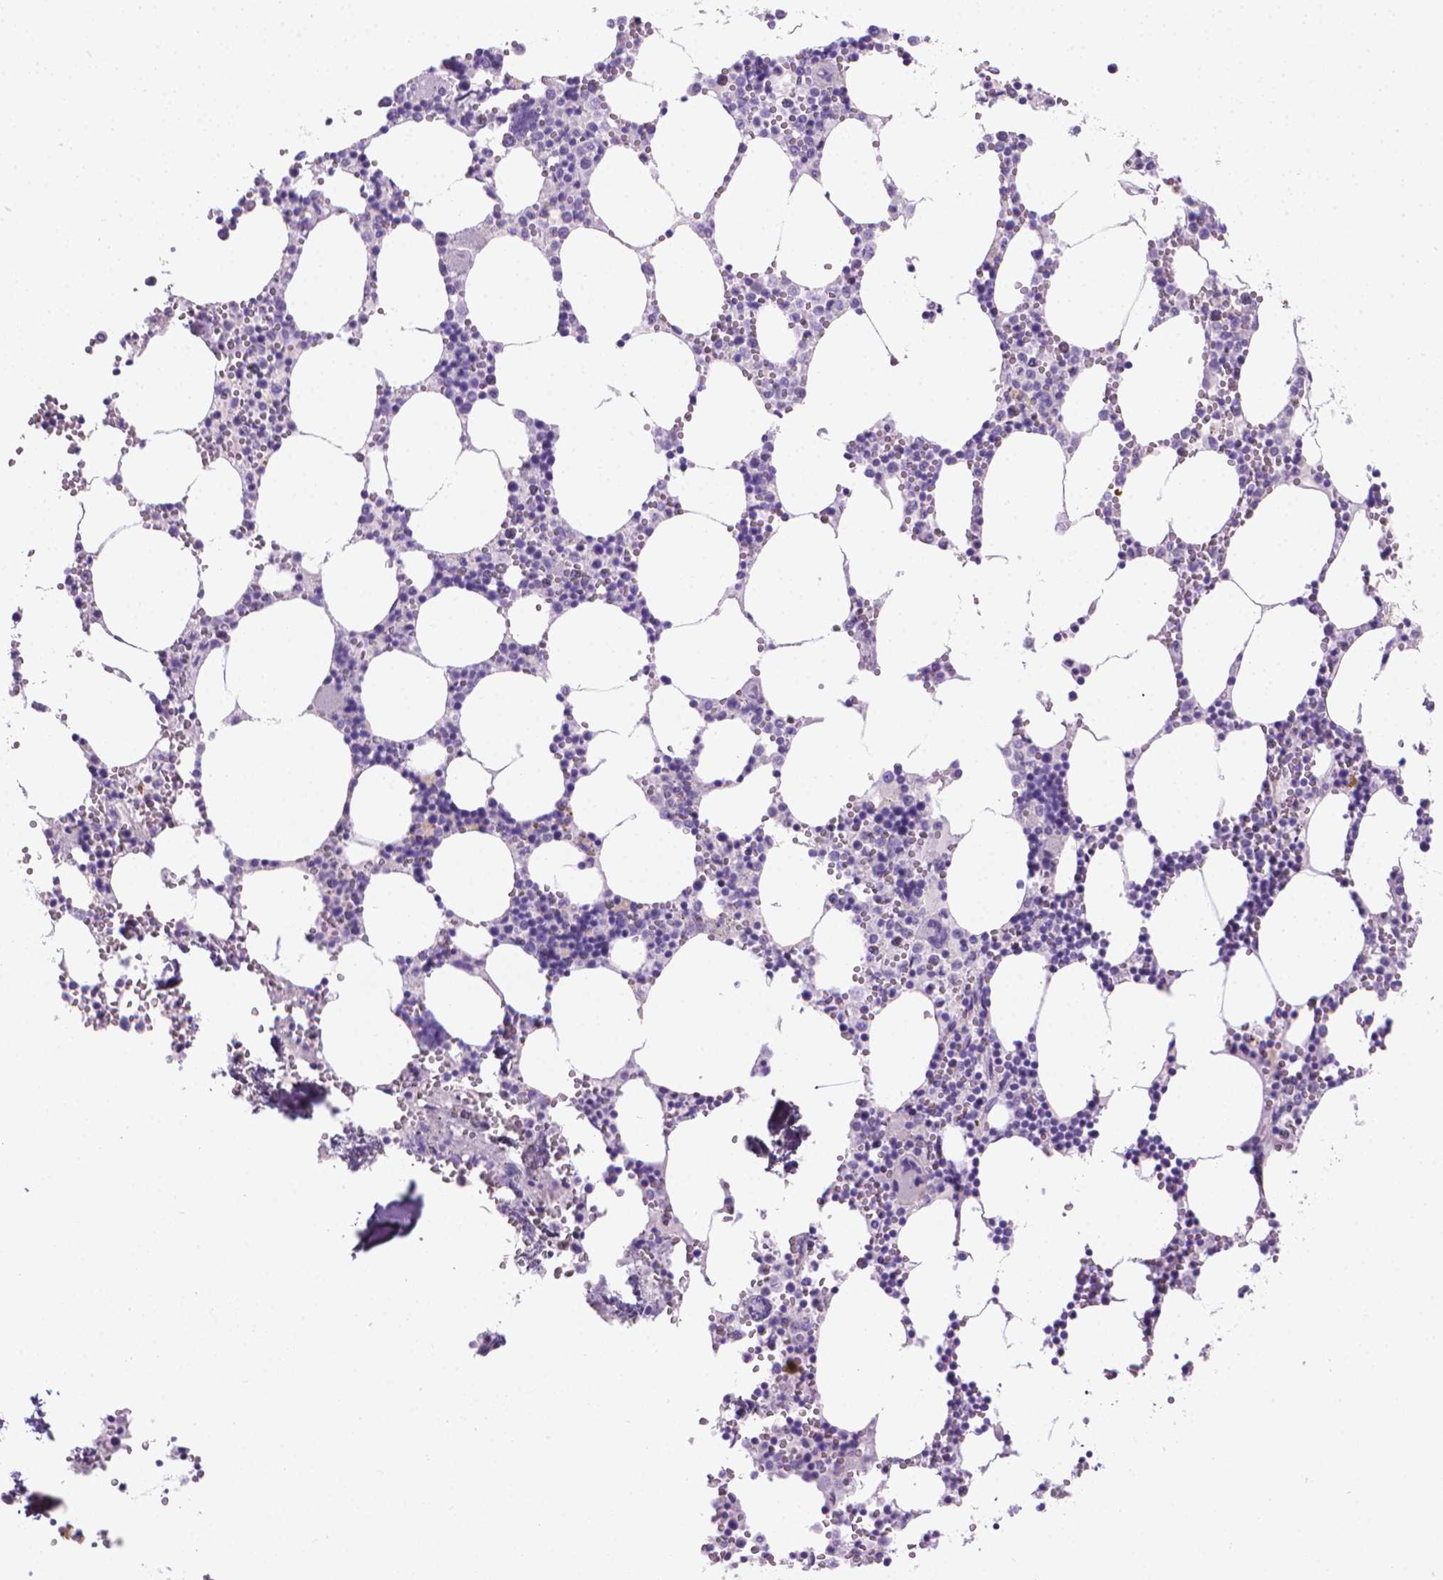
{"staining": {"intensity": "negative", "quantity": "none", "location": "none"}, "tissue": "bone marrow", "cell_type": "Hematopoietic cells", "image_type": "normal", "snomed": [{"axis": "morphology", "description": "Normal tissue, NOS"}, {"axis": "topography", "description": "Bone marrow"}], "caption": "This is a image of immunohistochemistry (IHC) staining of normal bone marrow, which shows no positivity in hematopoietic cells. (Immunohistochemistry (ihc), brightfield microscopy, high magnification).", "gene": "FASN", "patient": {"sex": "male", "age": 54}}